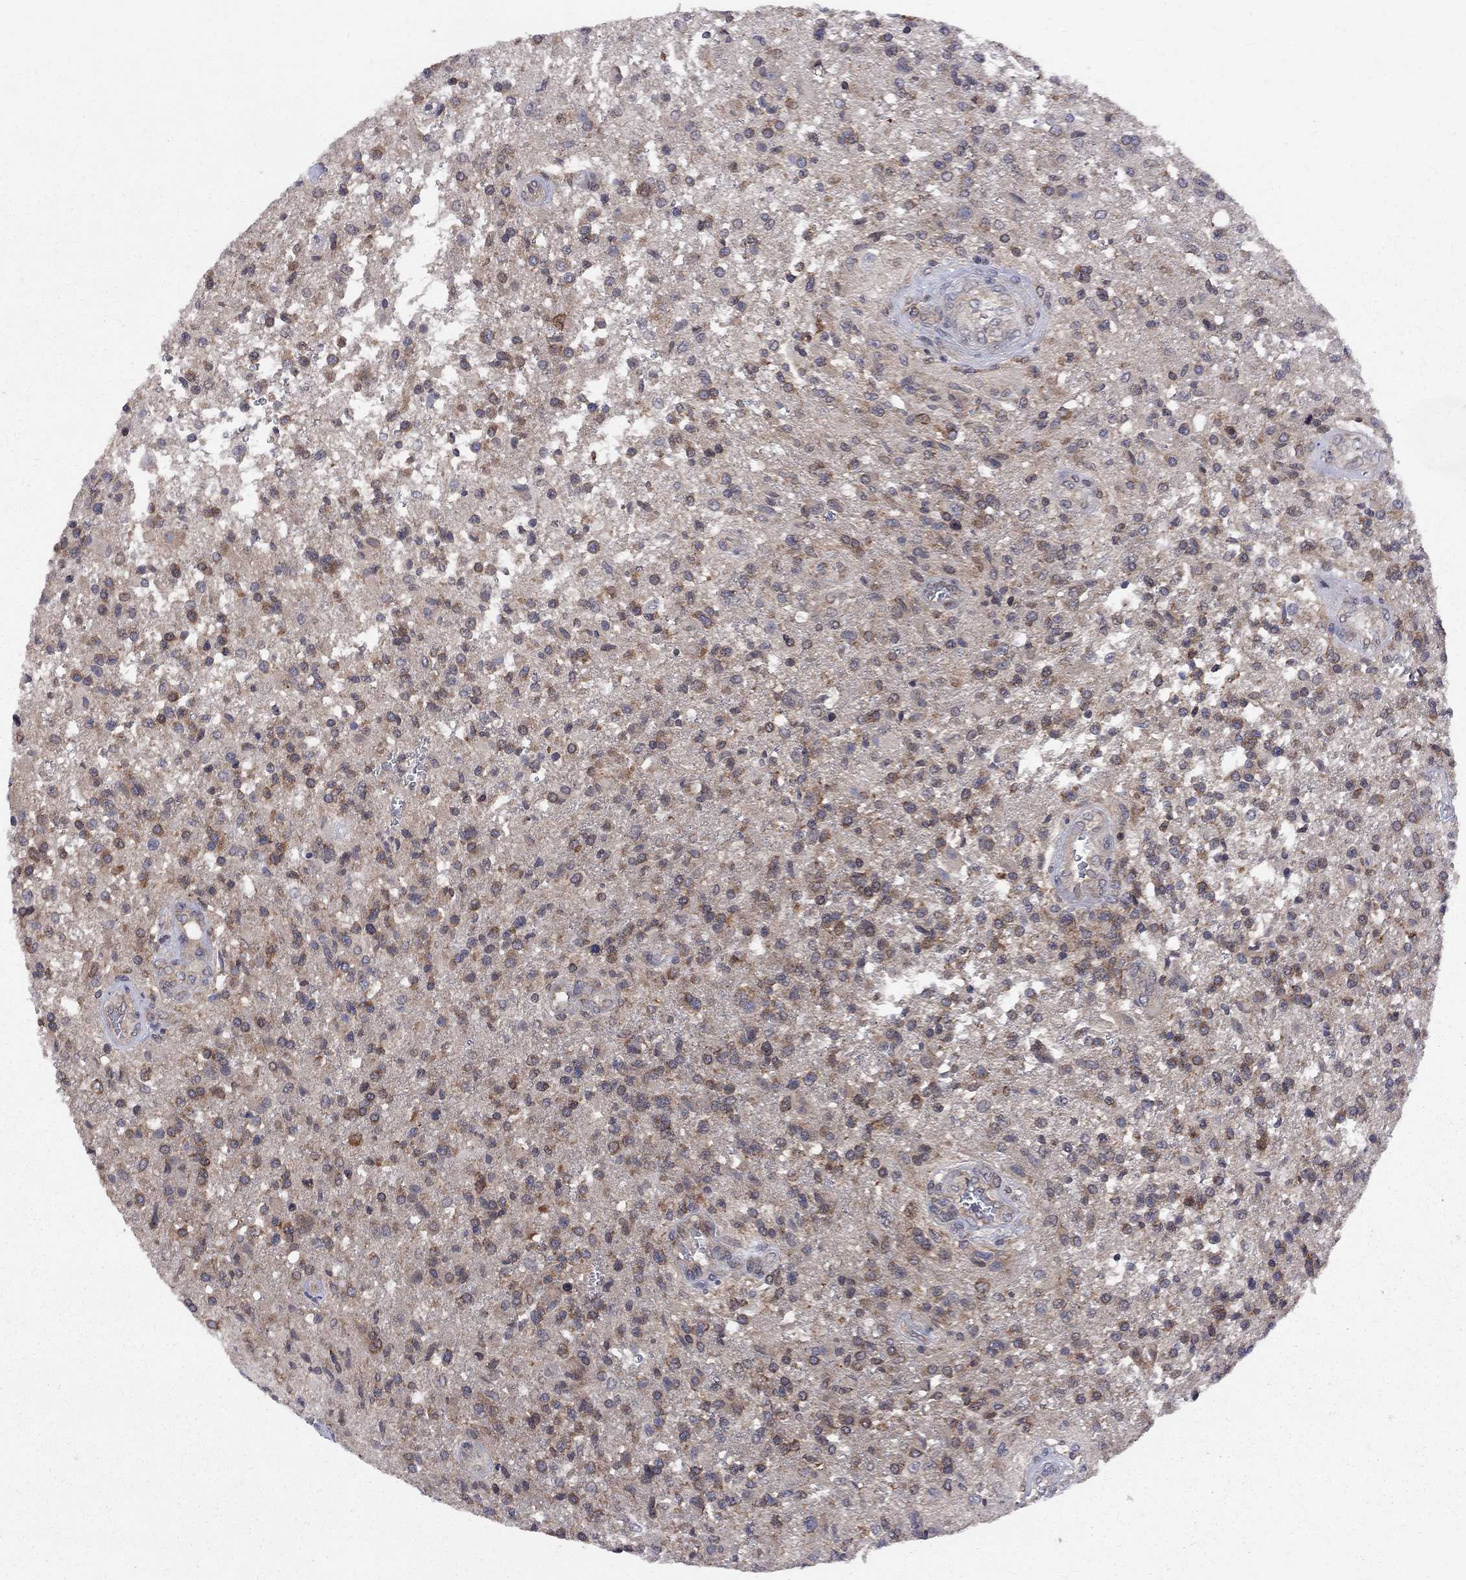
{"staining": {"intensity": "moderate", "quantity": ">75%", "location": "cytoplasmic/membranous"}, "tissue": "glioma", "cell_type": "Tumor cells", "image_type": "cancer", "snomed": [{"axis": "morphology", "description": "Glioma, malignant, High grade"}, {"axis": "topography", "description": "Brain"}], "caption": "Glioma stained with a protein marker reveals moderate staining in tumor cells.", "gene": "CNOT11", "patient": {"sex": "male", "age": 56}}